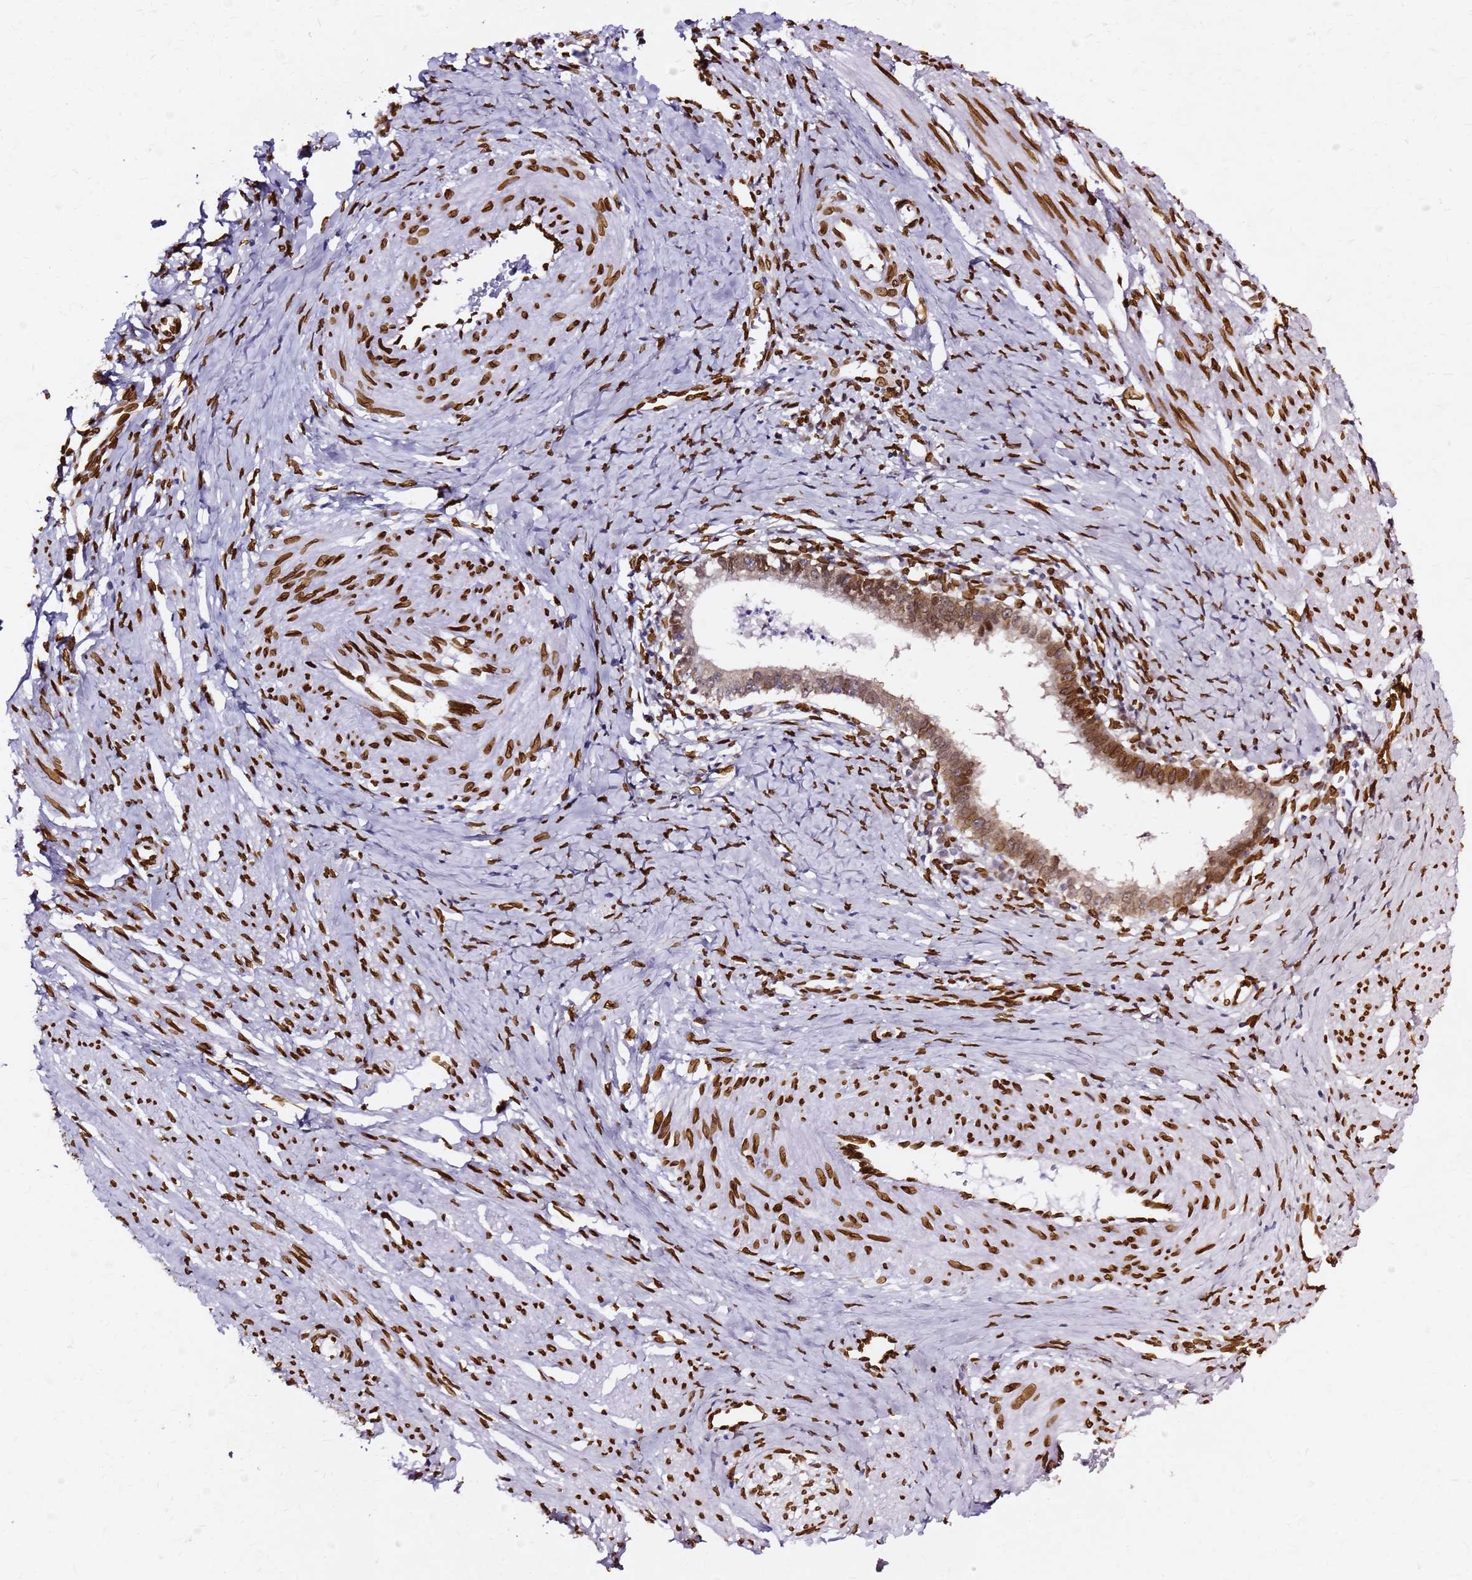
{"staining": {"intensity": "moderate", "quantity": ">75%", "location": "cytoplasmic/membranous,nuclear"}, "tissue": "cervical cancer", "cell_type": "Tumor cells", "image_type": "cancer", "snomed": [{"axis": "morphology", "description": "Adenocarcinoma, NOS"}, {"axis": "topography", "description": "Cervix"}], "caption": "Immunohistochemistry (IHC) staining of cervical cancer, which displays medium levels of moderate cytoplasmic/membranous and nuclear expression in about >75% of tumor cells indicating moderate cytoplasmic/membranous and nuclear protein staining. The staining was performed using DAB (brown) for protein detection and nuclei were counterstained in hematoxylin (blue).", "gene": "C6orf141", "patient": {"sex": "female", "age": 36}}